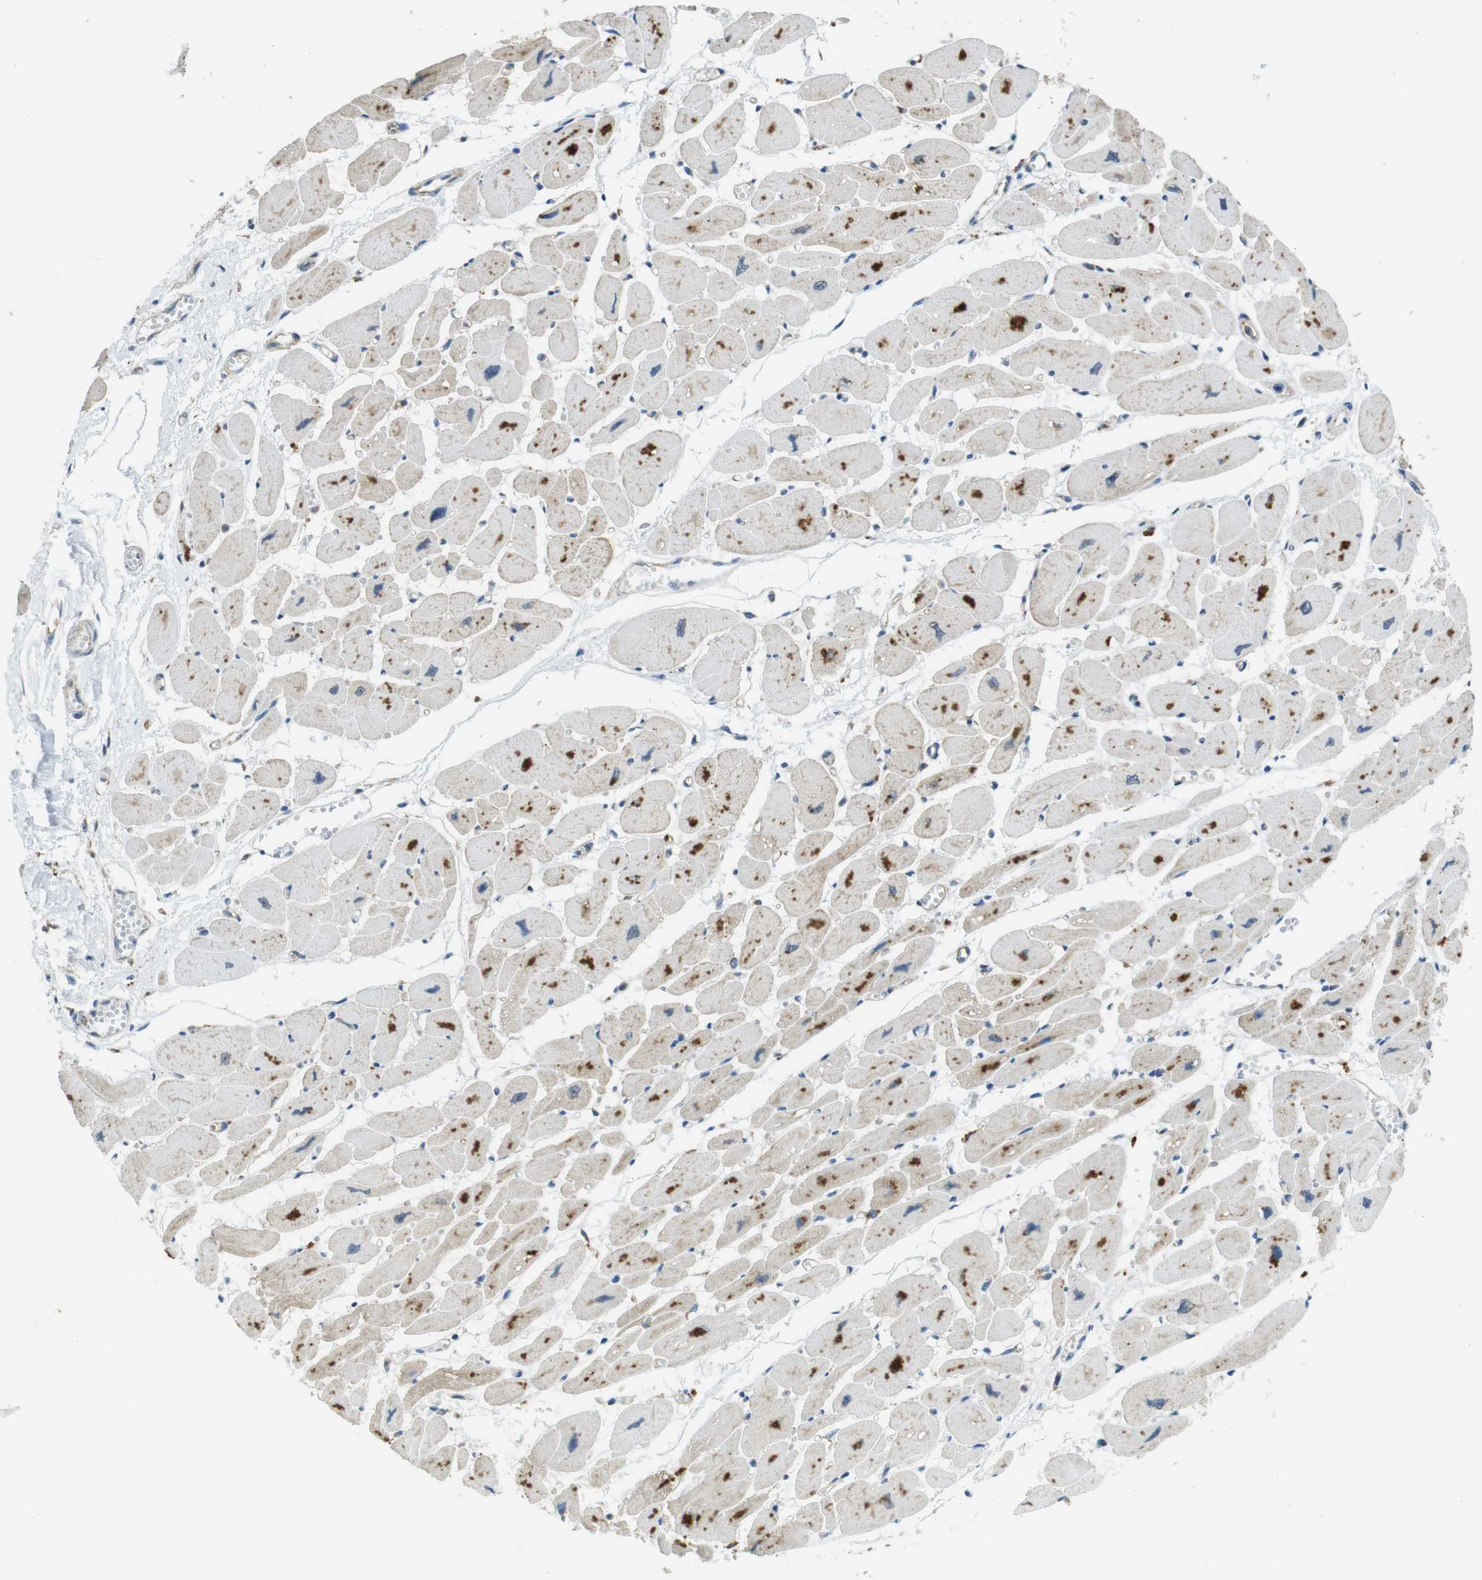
{"staining": {"intensity": "moderate", "quantity": "25%-75%", "location": "cytoplasmic/membranous"}, "tissue": "heart muscle", "cell_type": "Cardiomyocytes", "image_type": "normal", "snomed": [{"axis": "morphology", "description": "Normal tissue, NOS"}, {"axis": "topography", "description": "Heart"}], "caption": "Immunohistochemistry (DAB (3,3'-diaminobenzidine)) staining of benign human heart muscle reveals moderate cytoplasmic/membranous protein expression in about 25%-75% of cardiomyocytes. Immunohistochemistry (ihc) stains the protein in brown and the nuclei are stained blue.", "gene": "BRI3BP", "patient": {"sex": "female", "age": 54}}